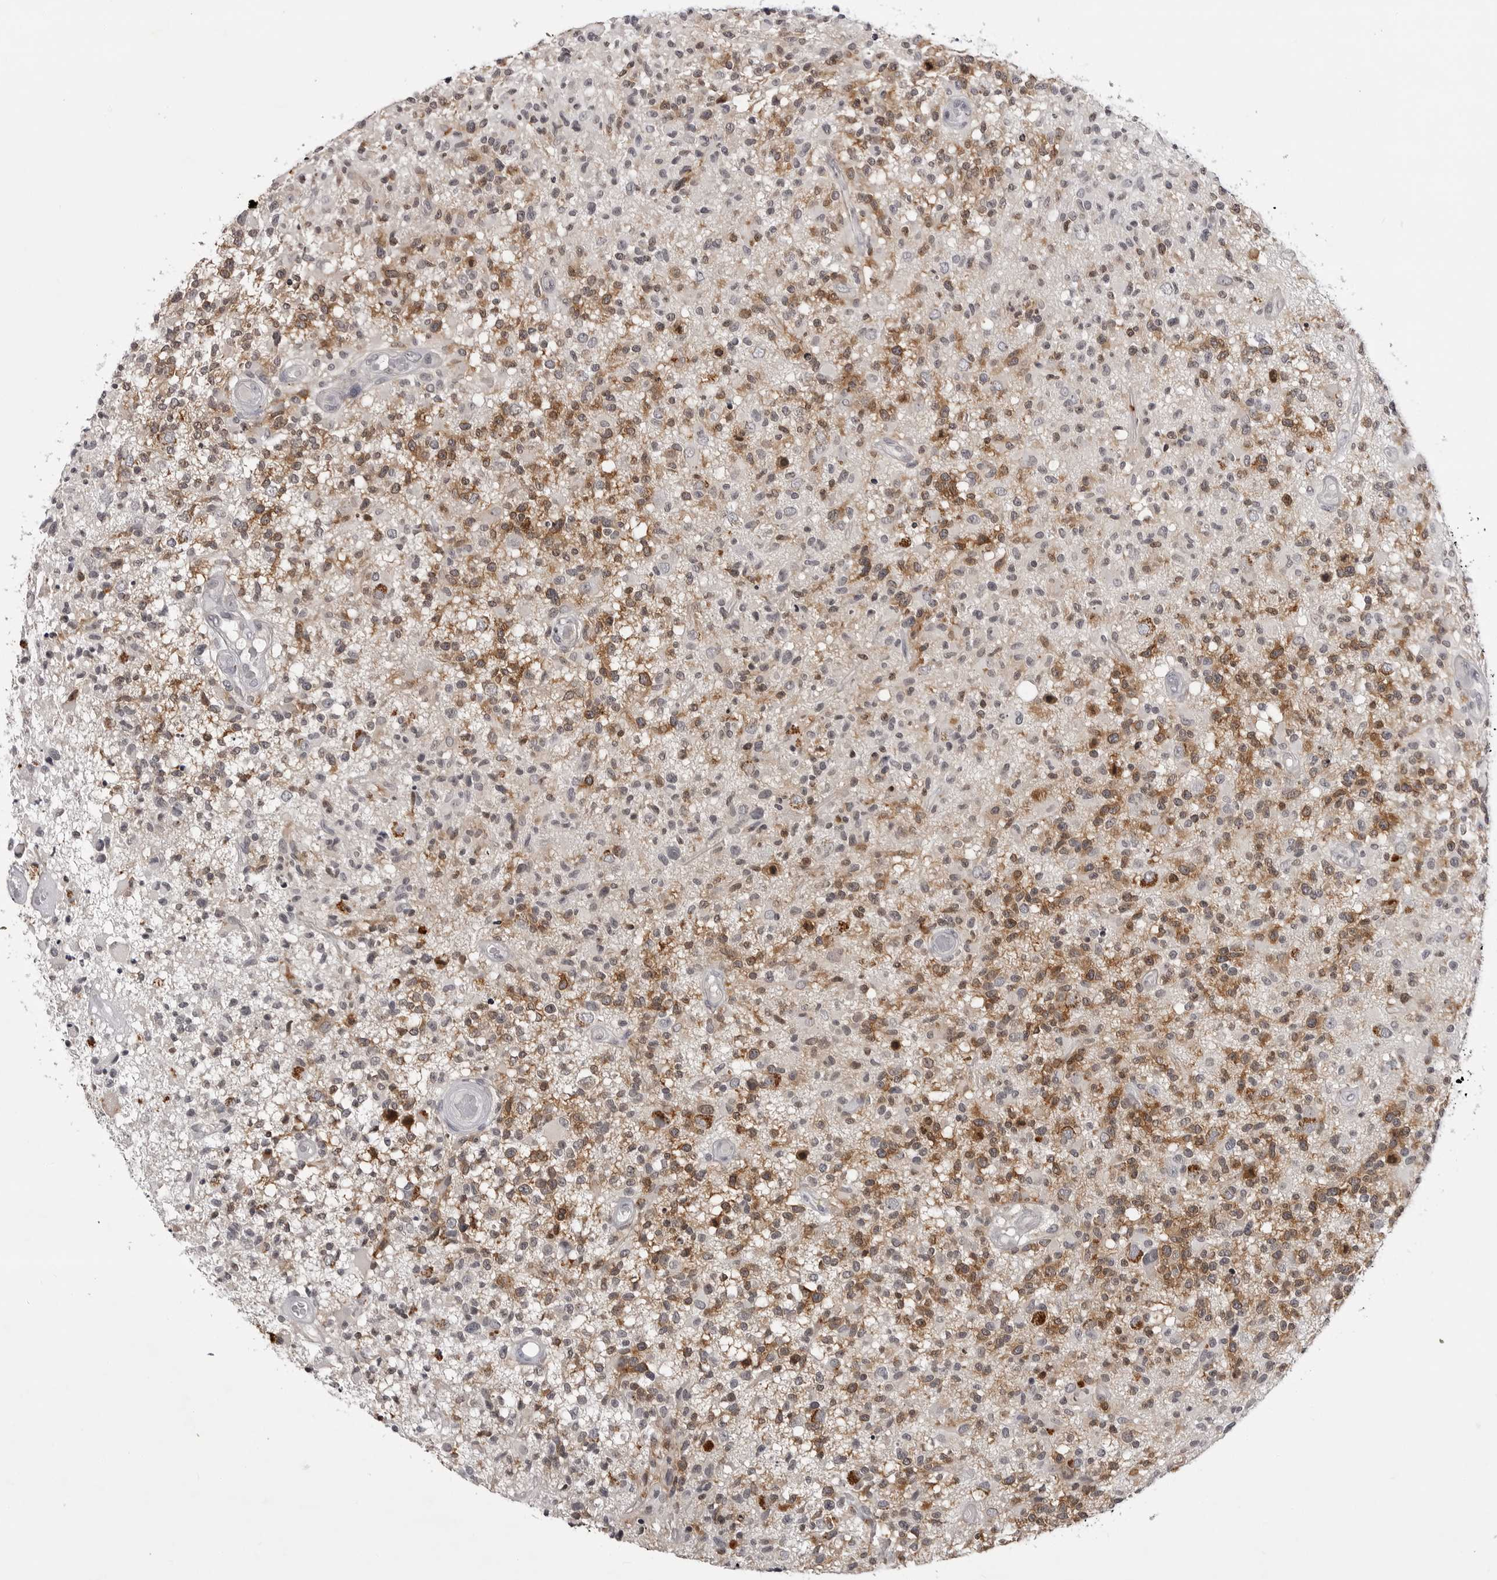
{"staining": {"intensity": "moderate", "quantity": "25%-75%", "location": "cytoplasmic/membranous"}, "tissue": "glioma", "cell_type": "Tumor cells", "image_type": "cancer", "snomed": [{"axis": "morphology", "description": "Glioma, malignant, High grade"}, {"axis": "morphology", "description": "Glioblastoma, NOS"}, {"axis": "topography", "description": "Brain"}], "caption": "High-power microscopy captured an immunohistochemistry (IHC) photomicrograph of glioma, revealing moderate cytoplasmic/membranous positivity in approximately 25%-75% of tumor cells.", "gene": "RRM1", "patient": {"sex": "male", "age": 60}}